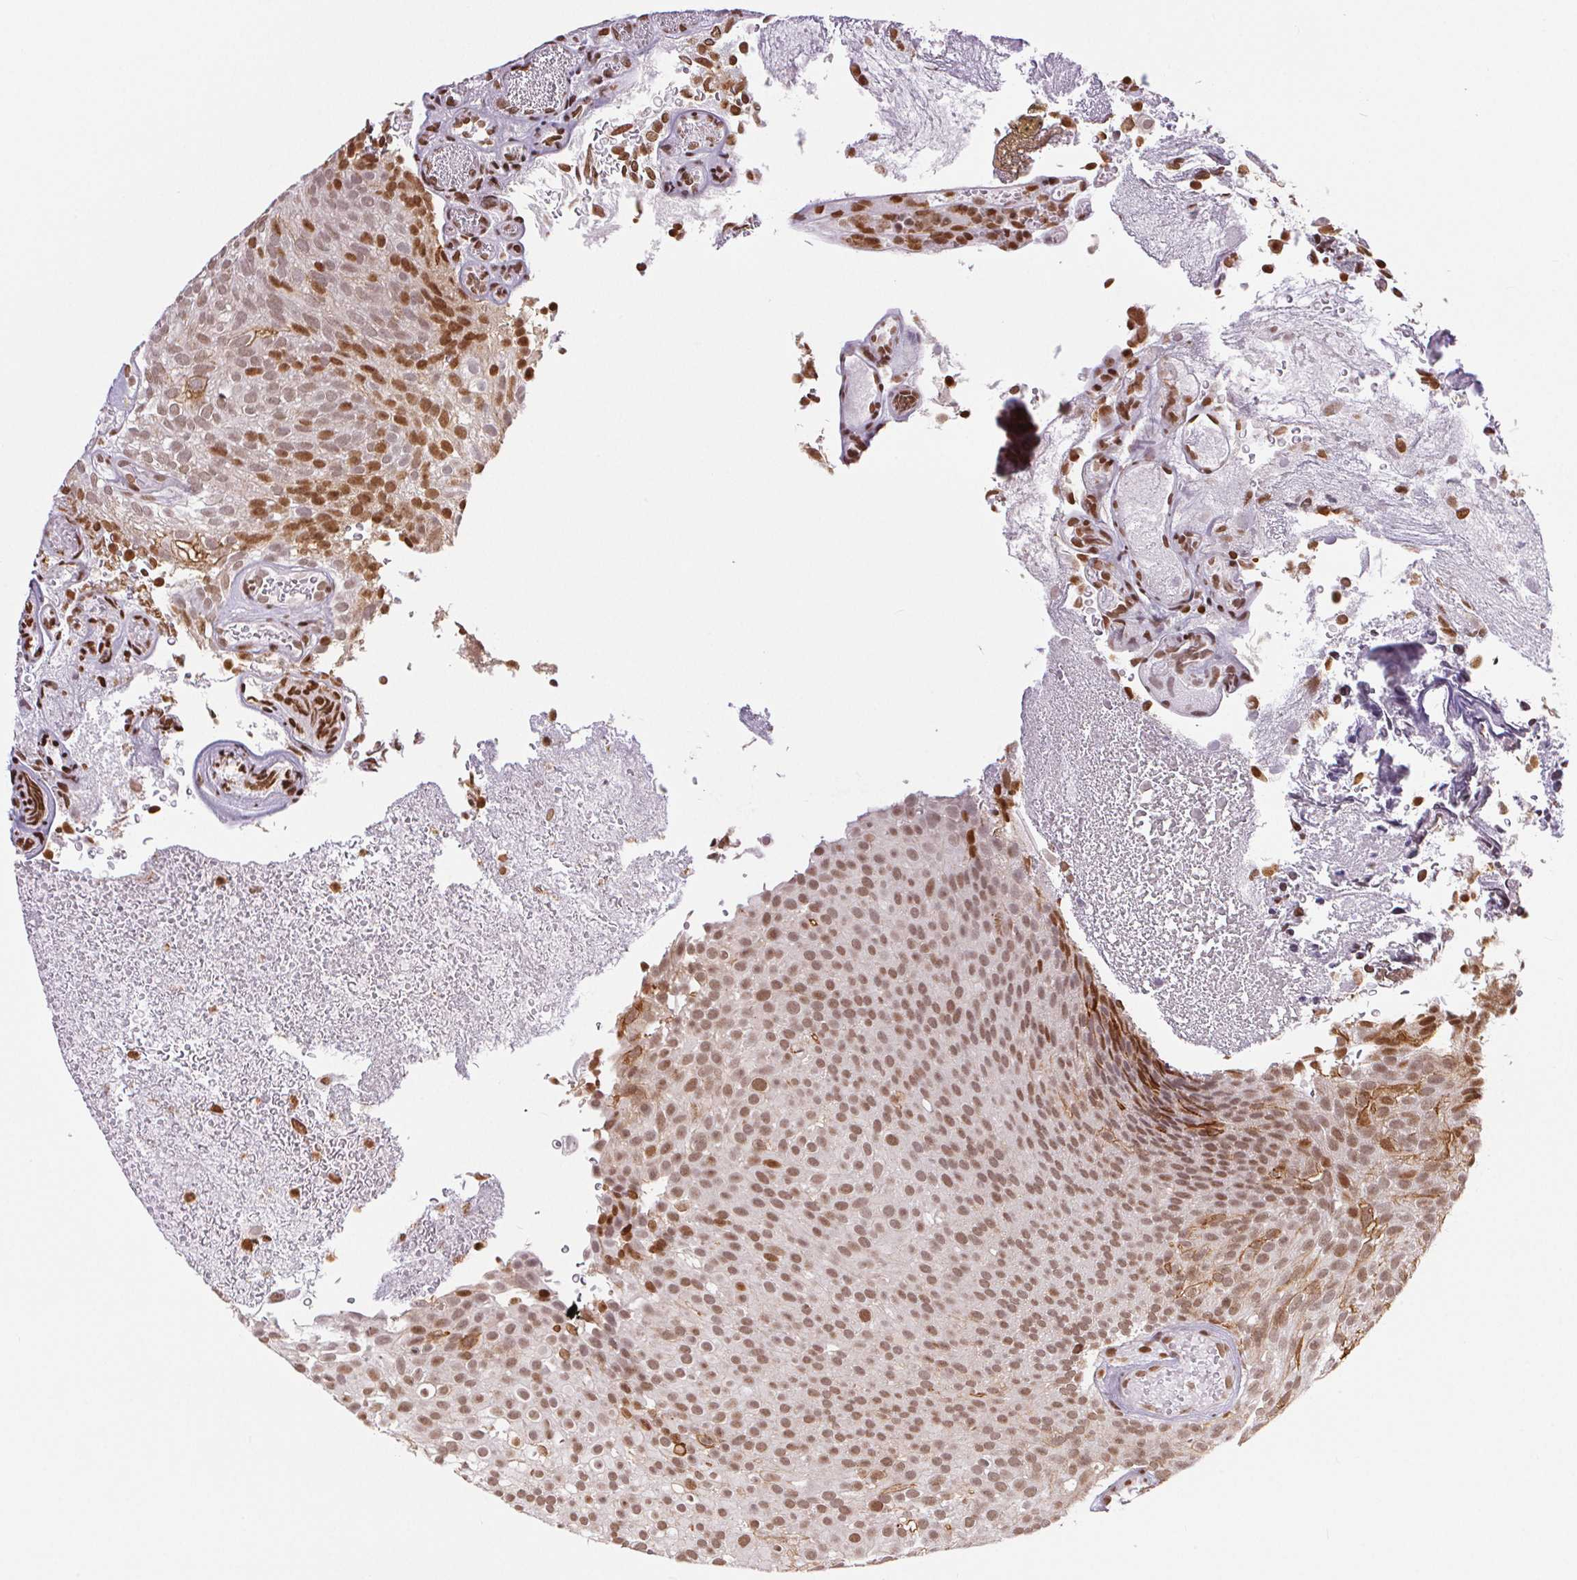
{"staining": {"intensity": "moderate", "quantity": ">75%", "location": "nuclear"}, "tissue": "urothelial cancer", "cell_type": "Tumor cells", "image_type": "cancer", "snomed": [{"axis": "morphology", "description": "Urothelial carcinoma, Low grade"}, {"axis": "topography", "description": "Urinary bladder"}], "caption": "Brown immunohistochemical staining in urothelial carcinoma (low-grade) exhibits moderate nuclear positivity in approximately >75% of tumor cells. (brown staining indicates protein expression, while blue staining denotes nuclei).", "gene": "NFE2L1", "patient": {"sex": "male", "age": 78}}